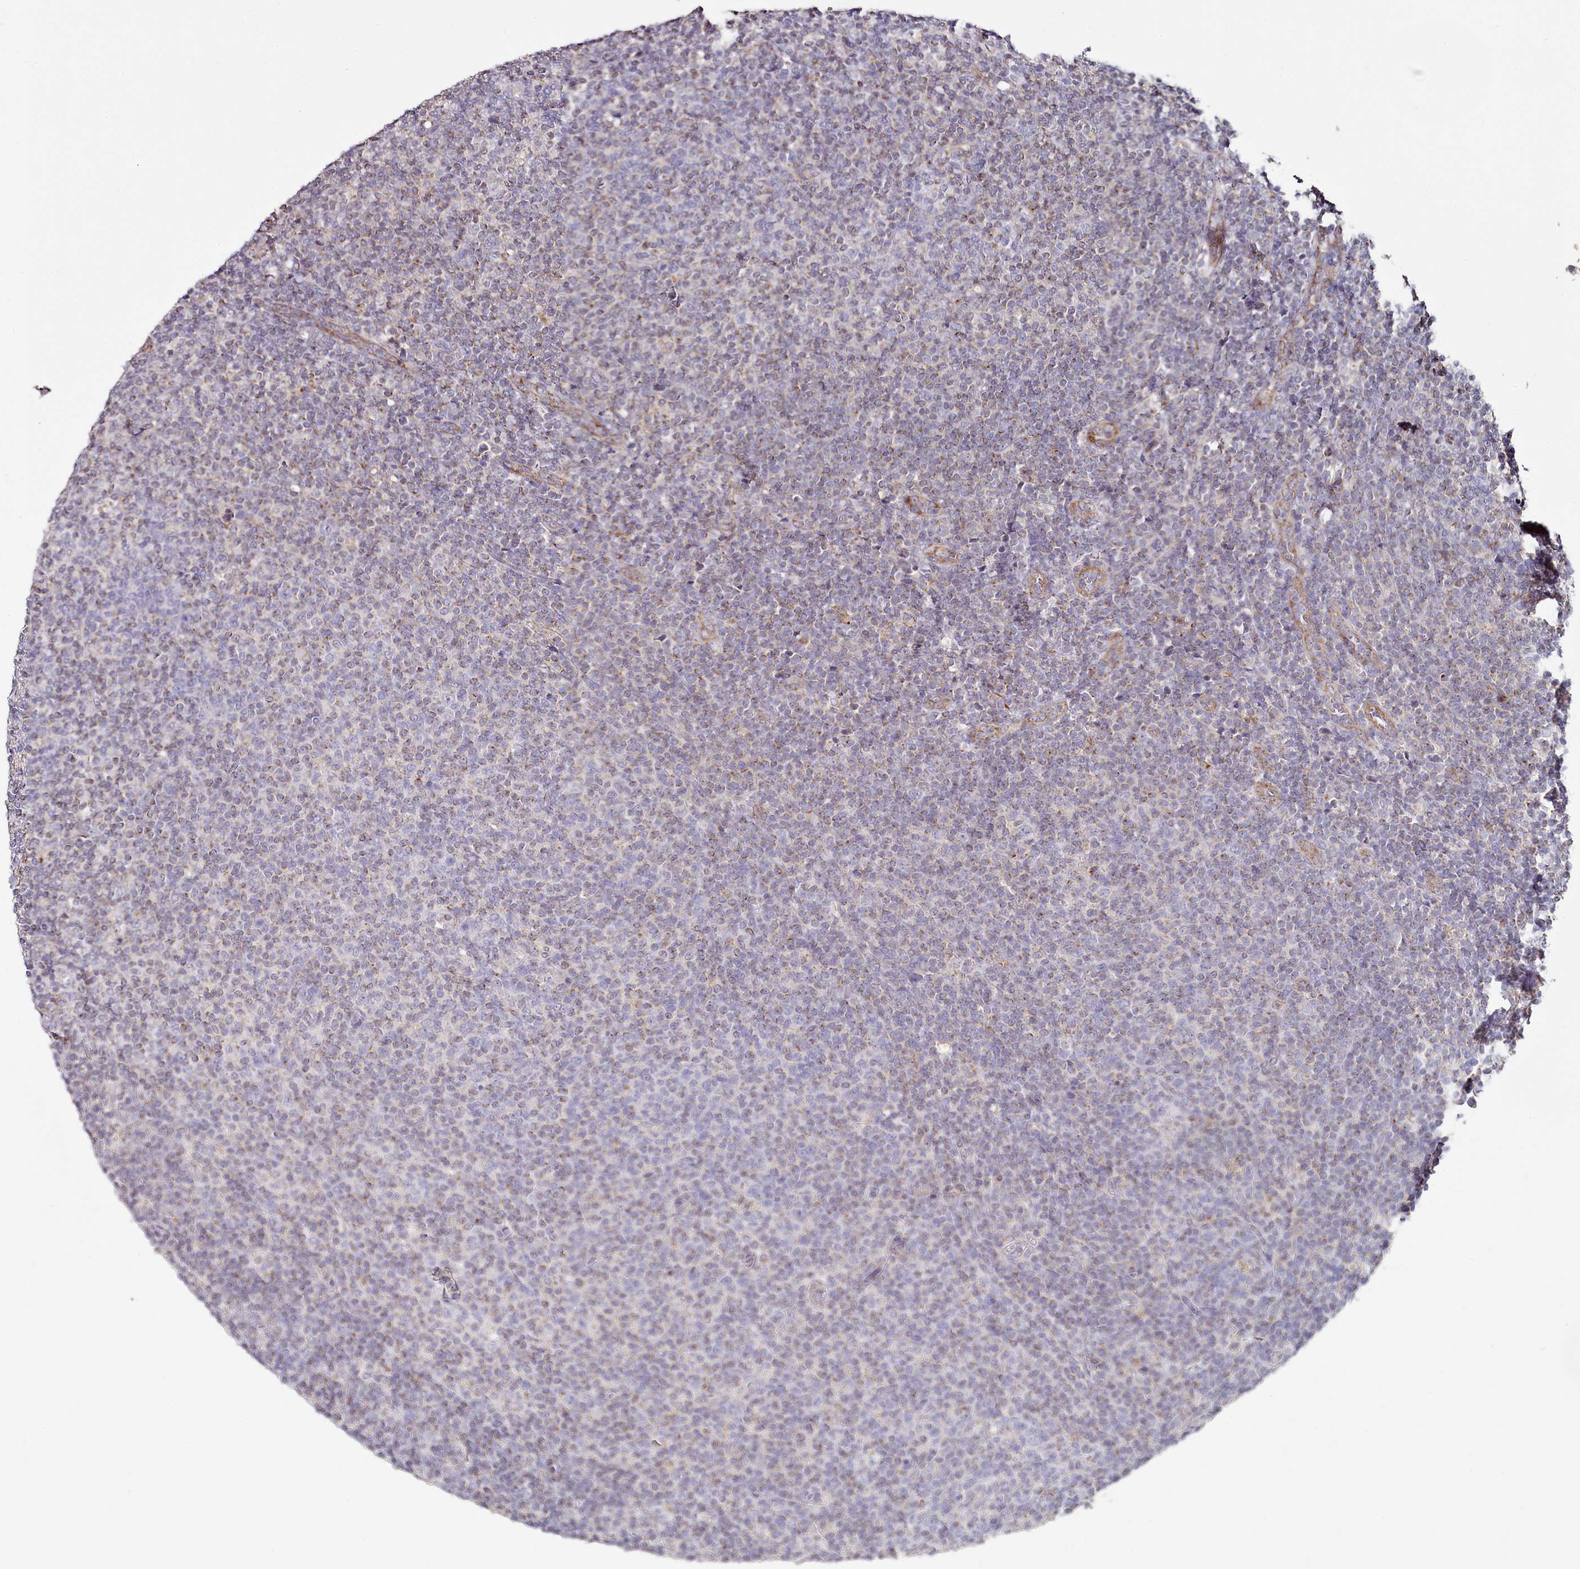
{"staining": {"intensity": "weak", "quantity": "<25%", "location": "cytoplasmic/membranous"}, "tissue": "lymphoma", "cell_type": "Tumor cells", "image_type": "cancer", "snomed": [{"axis": "morphology", "description": "Malignant lymphoma, non-Hodgkin's type, Low grade"}, {"axis": "topography", "description": "Lymph node"}], "caption": "DAB immunohistochemical staining of lymphoma reveals no significant positivity in tumor cells.", "gene": "ACSS1", "patient": {"sex": "male", "age": 66}}